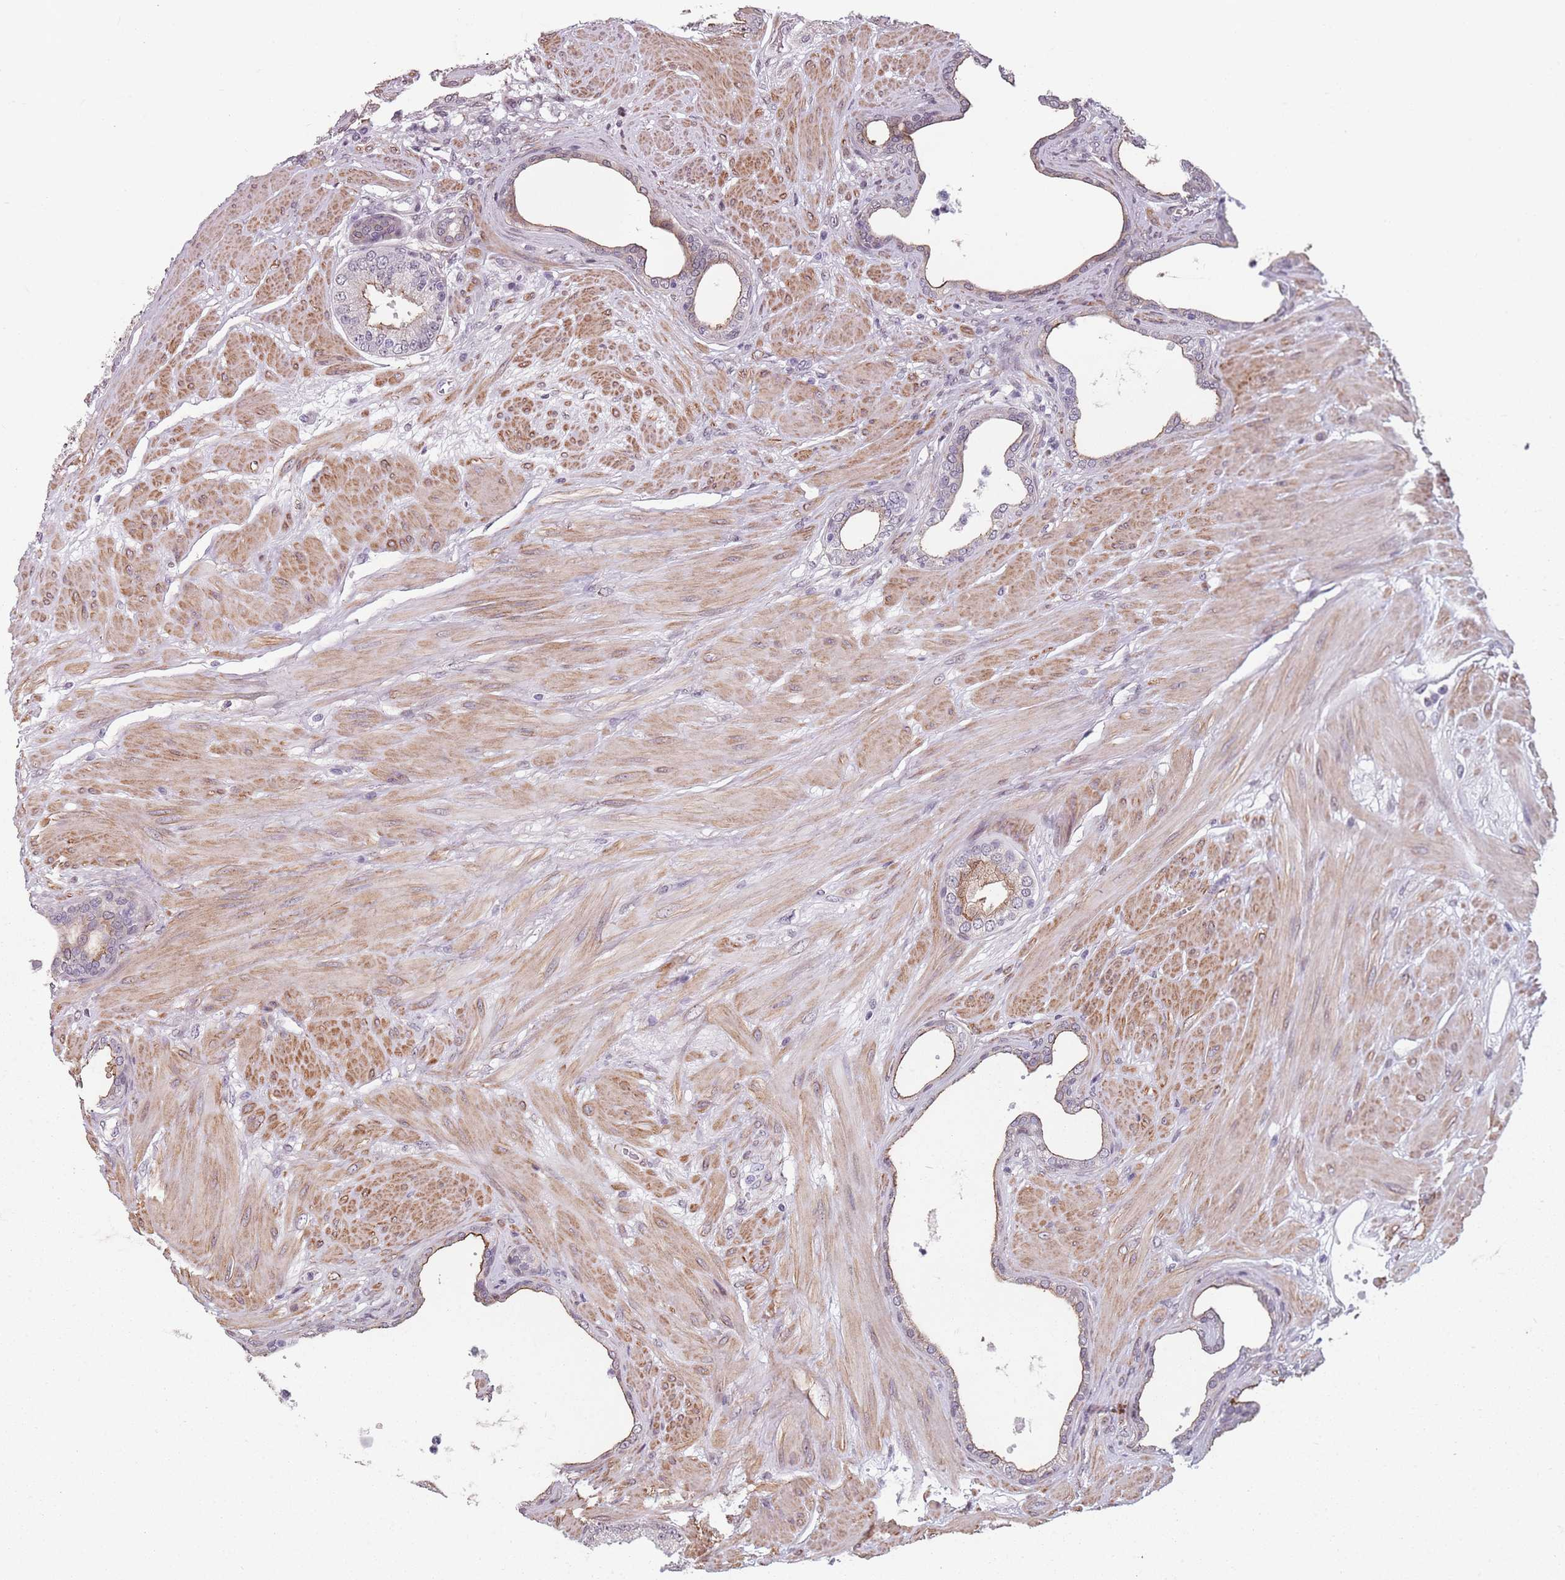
{"staining": {"intensity": "moderate", "quantity": "<25%", "location": "cytoplasmic/membranous"}, "tissue": "prostate cancer", "cell_type": "Tumor cells", "image_type": "cancer", "snomed": [{"axis": "morphology", "description": "Adenocarcinoma, High grade"}, {"axis": "topography", "description": "Prostate"}], "caption": "High-grade adenocarcinoma (prostate) tissue reveals moderate cytoplasmic/membranous staining in about <25% of tumor cells (IHC, brightfield microscopy, high magnification).", "gene": "TMC4", "patient": {"sex": "male", "age": 68}}